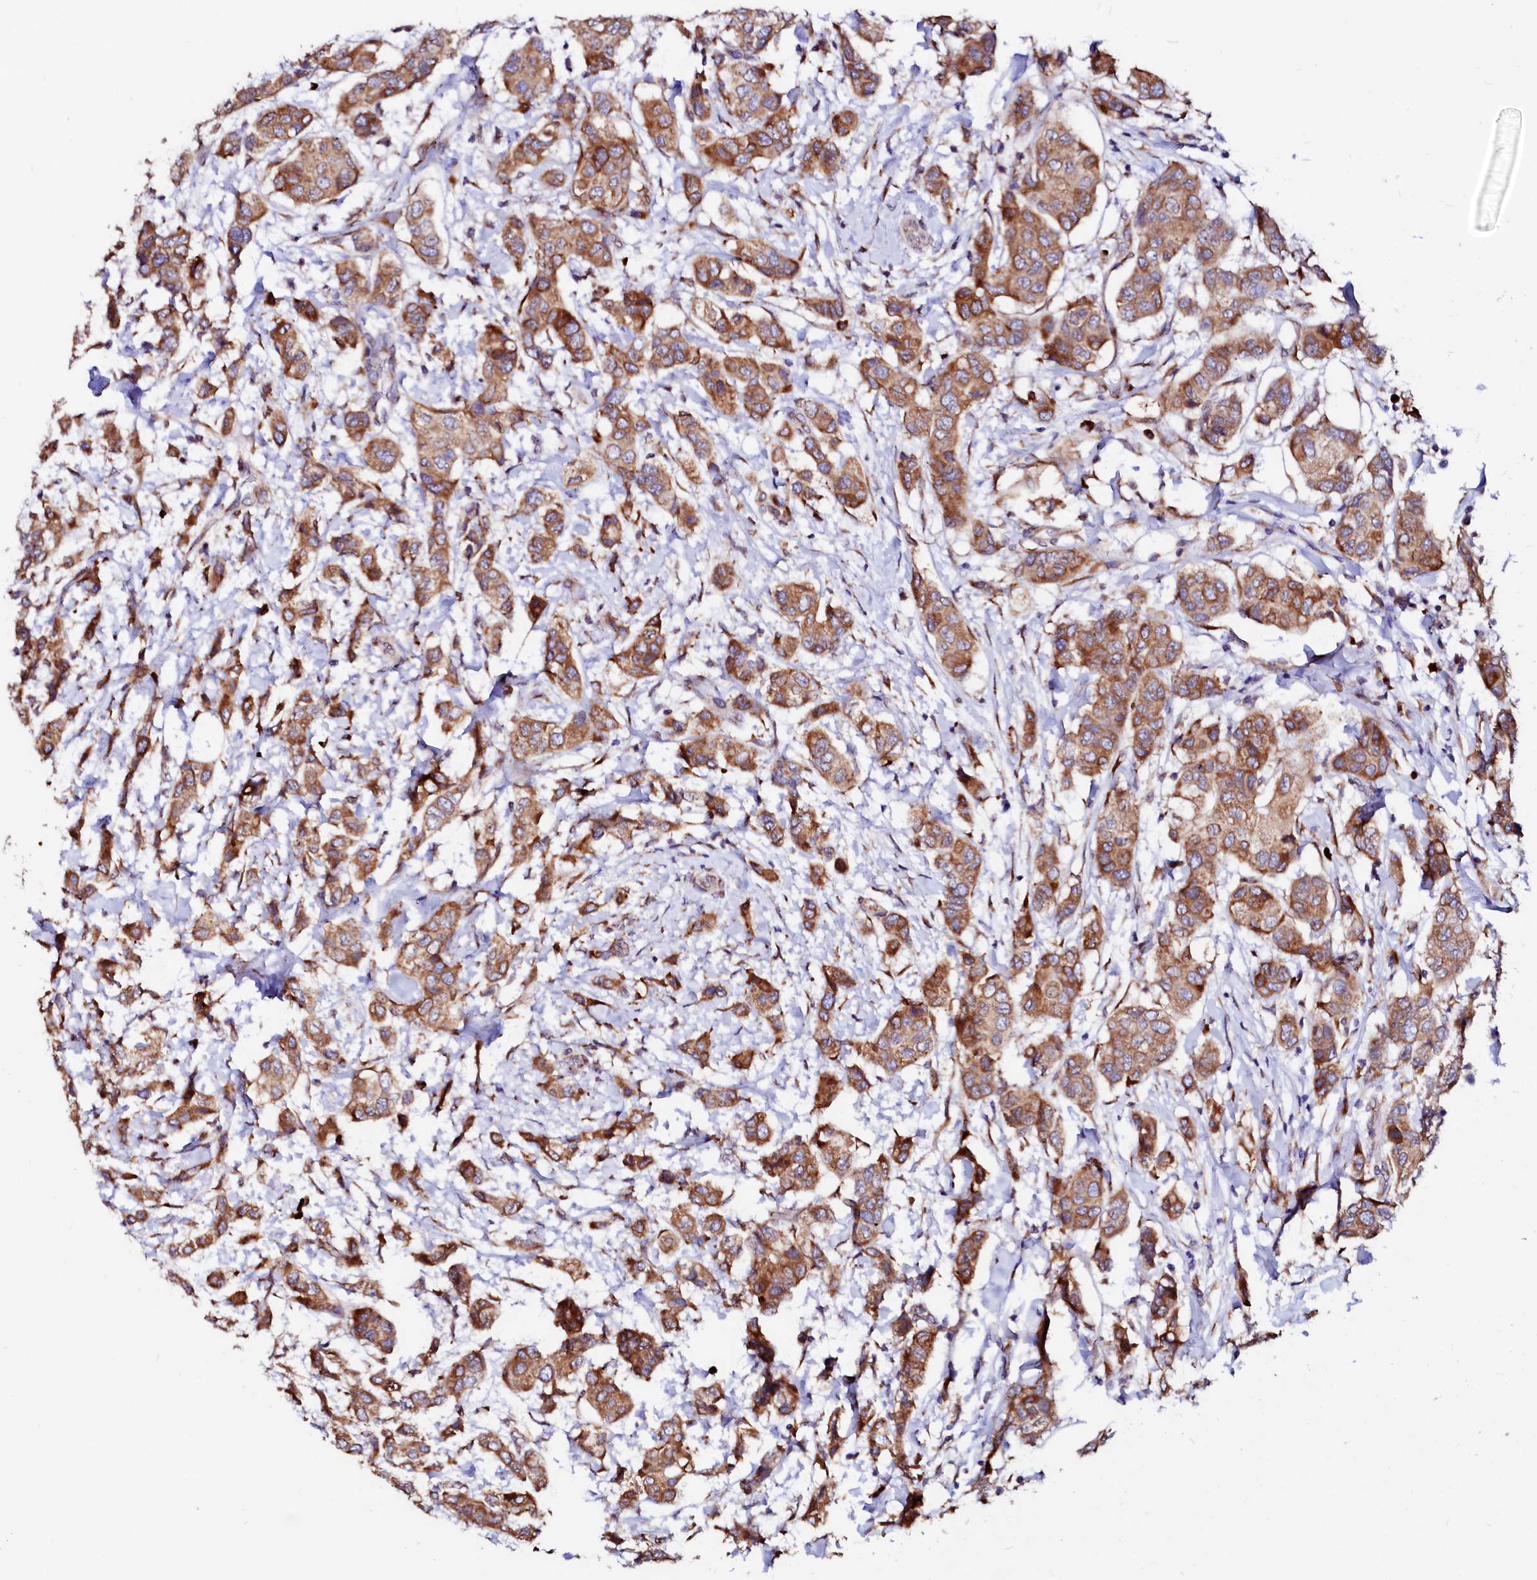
{"staining": {"intensity": "strong", "quantity": ">75%", "location": "cytoplasmic/membranous"}, "tissue": "breast cancer", "cell_type": "Tumor cells", "image_type": "cancer", "snomed": [{"axis": "morphology", "description": "Lobular carcinoma"}, {"axis": "topography", "description": "Breast"}], "caption": "Protein staining of breast lobular carcinoma tissue displays strong cytoplasmic/membranous staining in approximately >75% of tumor cells.", "gene": "LMAN1", "patient": {"sex": "female", "age": 51}}